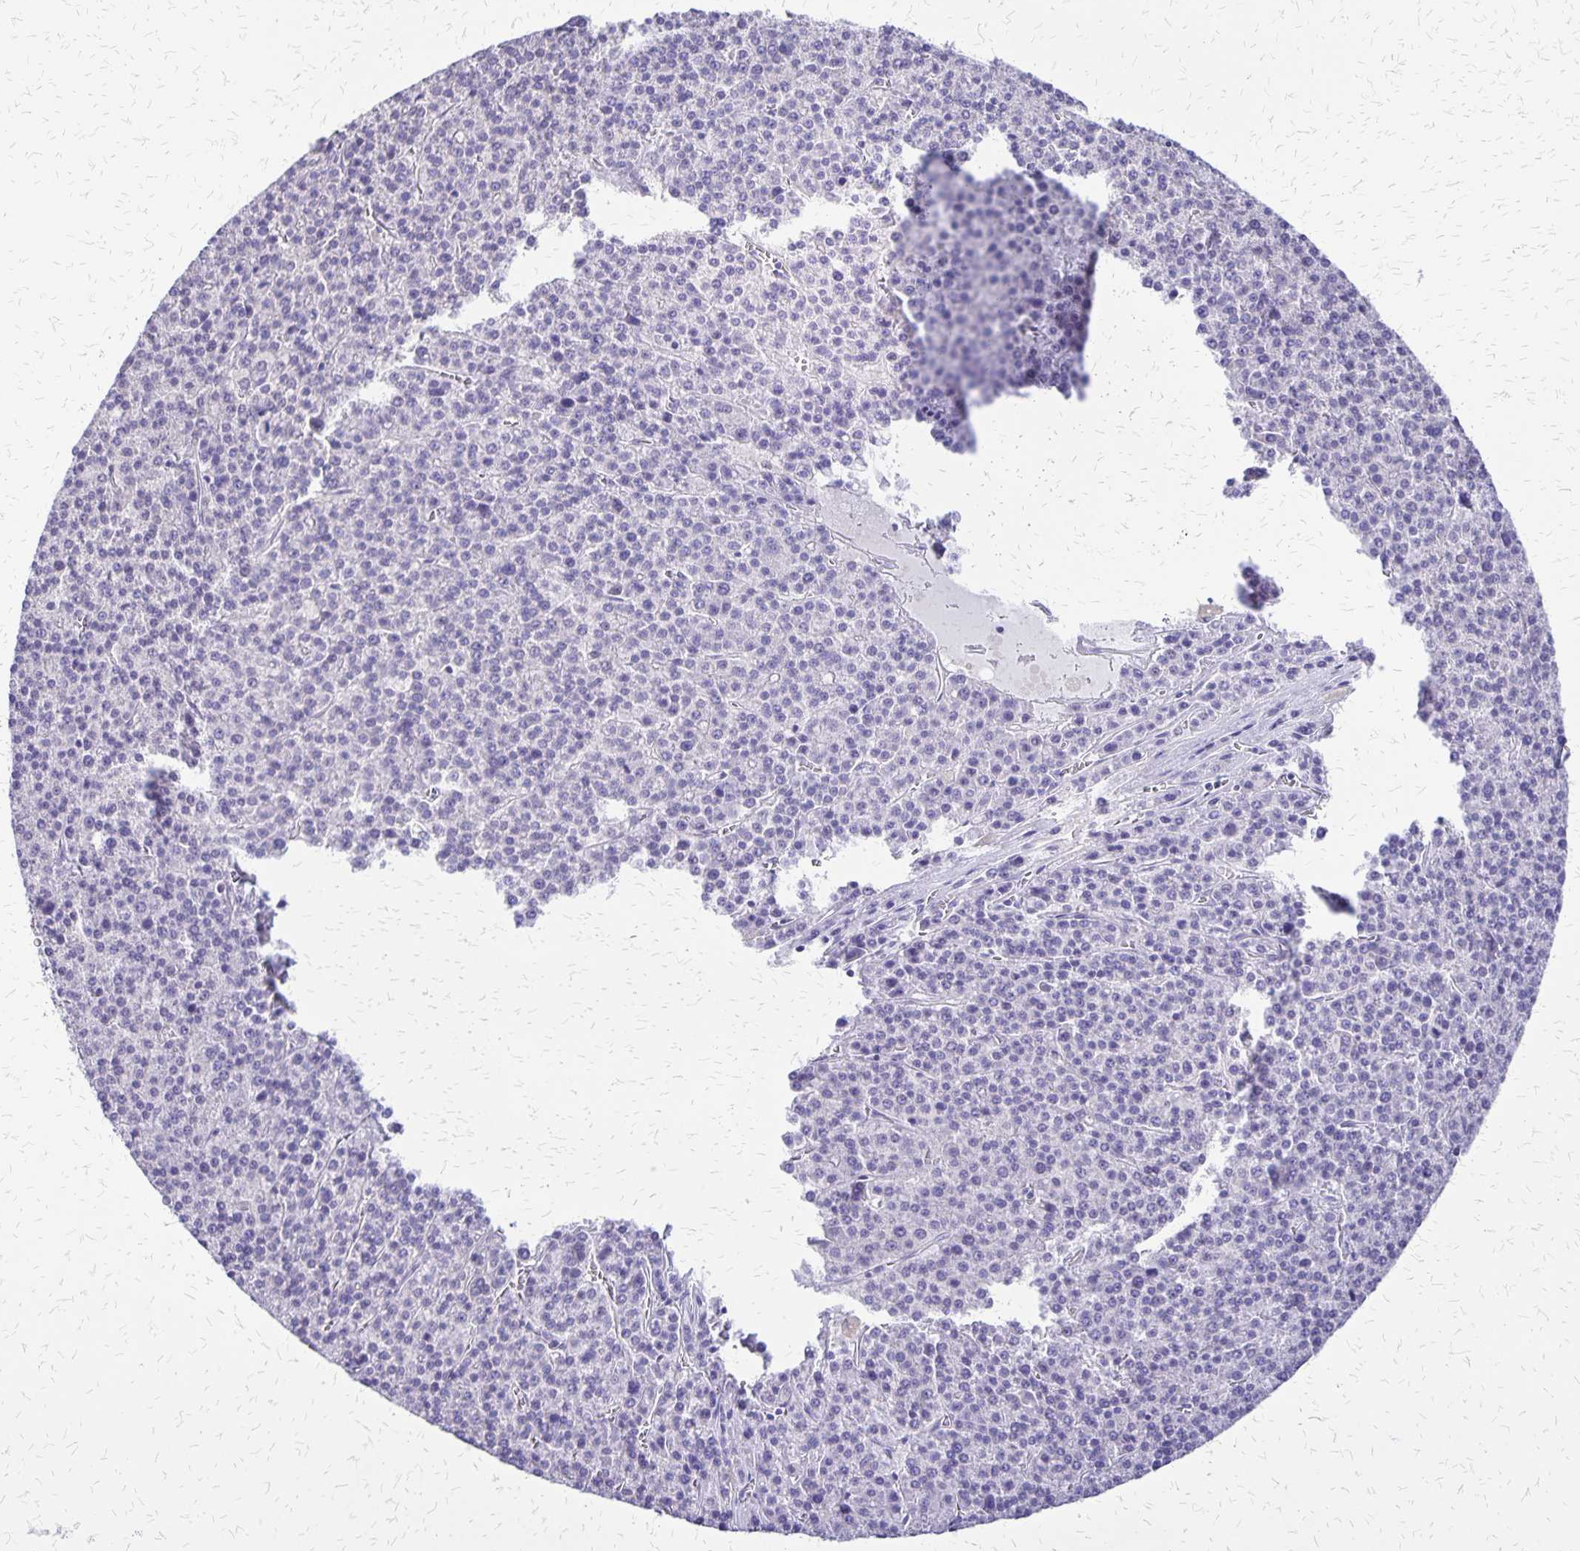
{"staining": {"intensity": "negative", "quantity": "none", "location": "none"}, "tissue": "liver cancer", "cell_type": "Tumor cells", "image_type": "cancer", "snomed": [{"axis": "morphology", "description": "Carcinoma, Hepatocellular, NOS"}, {"axis": "topography", "description": "Liver"}], "caption": "High power microscopy histopathology image of an IHC histopathology image of liver hepatocellular carcinoma, revealing no significant expression in tumor cells.", "gene": "SI", "patient": {"sex": "female", "age": 58}}